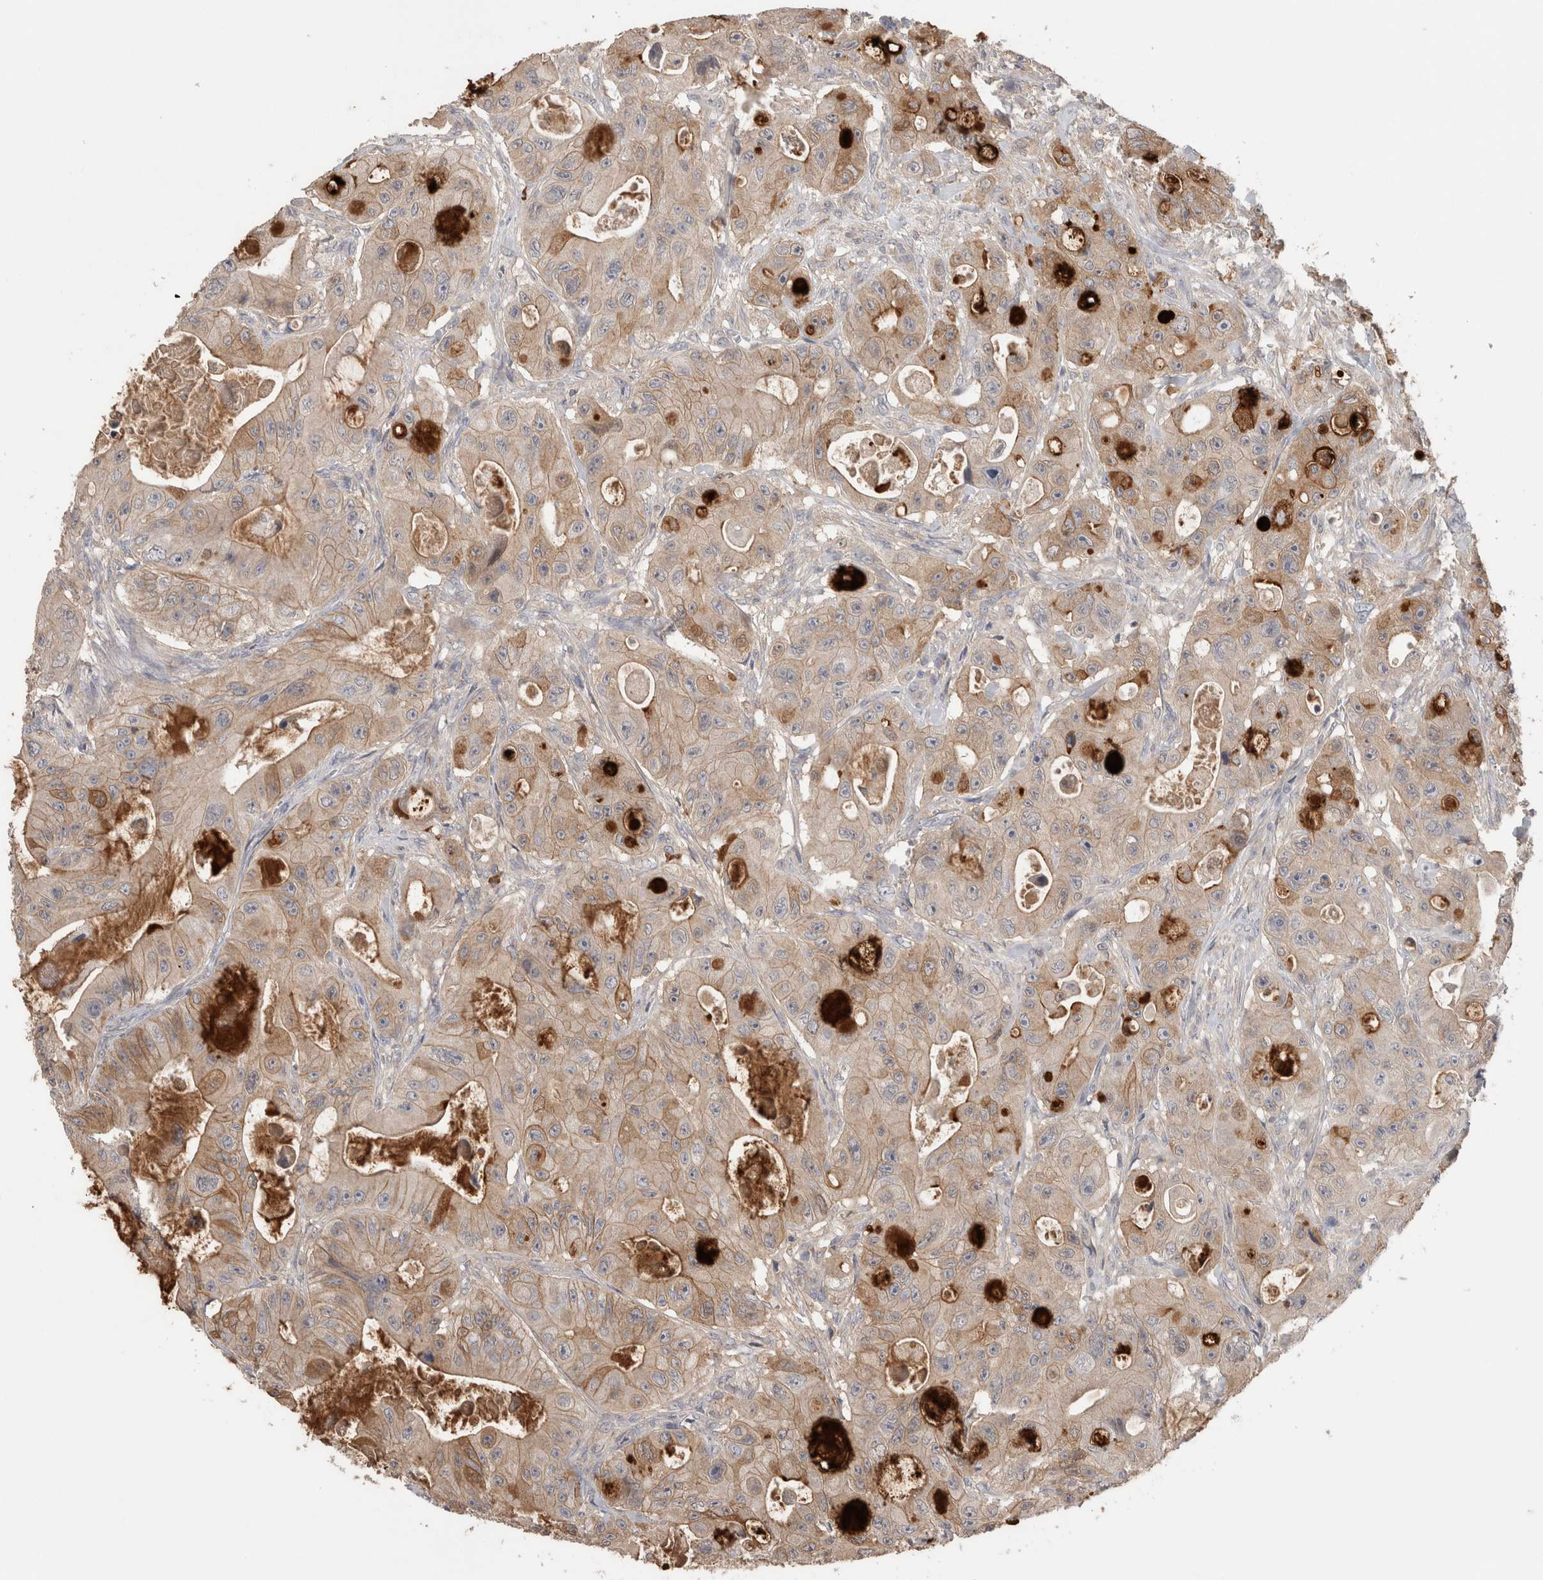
{"staining": {"intensity": "weak", "quantity": ">75%", "location": "cytoplasmic/membranous"}, "tissue": "colorectal cancer", "cell_type": "Tumor cells", "image_type": "cancer", "snomed": [{"axis": "morphology", "description": "Adenocarcinoma, NOS"}, {"axis": "topography", "description": "Colon"}], "caption": "A histopathology image of colorectal cancer stained for a protein reveals weak cytoplasmic/membranous brown staining in tumor cells. The staining was performed using DAB (3,3'-diaminobenzidine) to visualize the protein expression in brown, while the nuclei were stained in blue with hematoxylin (Magnification: 20x).", "gene": "PPP3CC", "patient": {"sex": "female", "age": 46}}